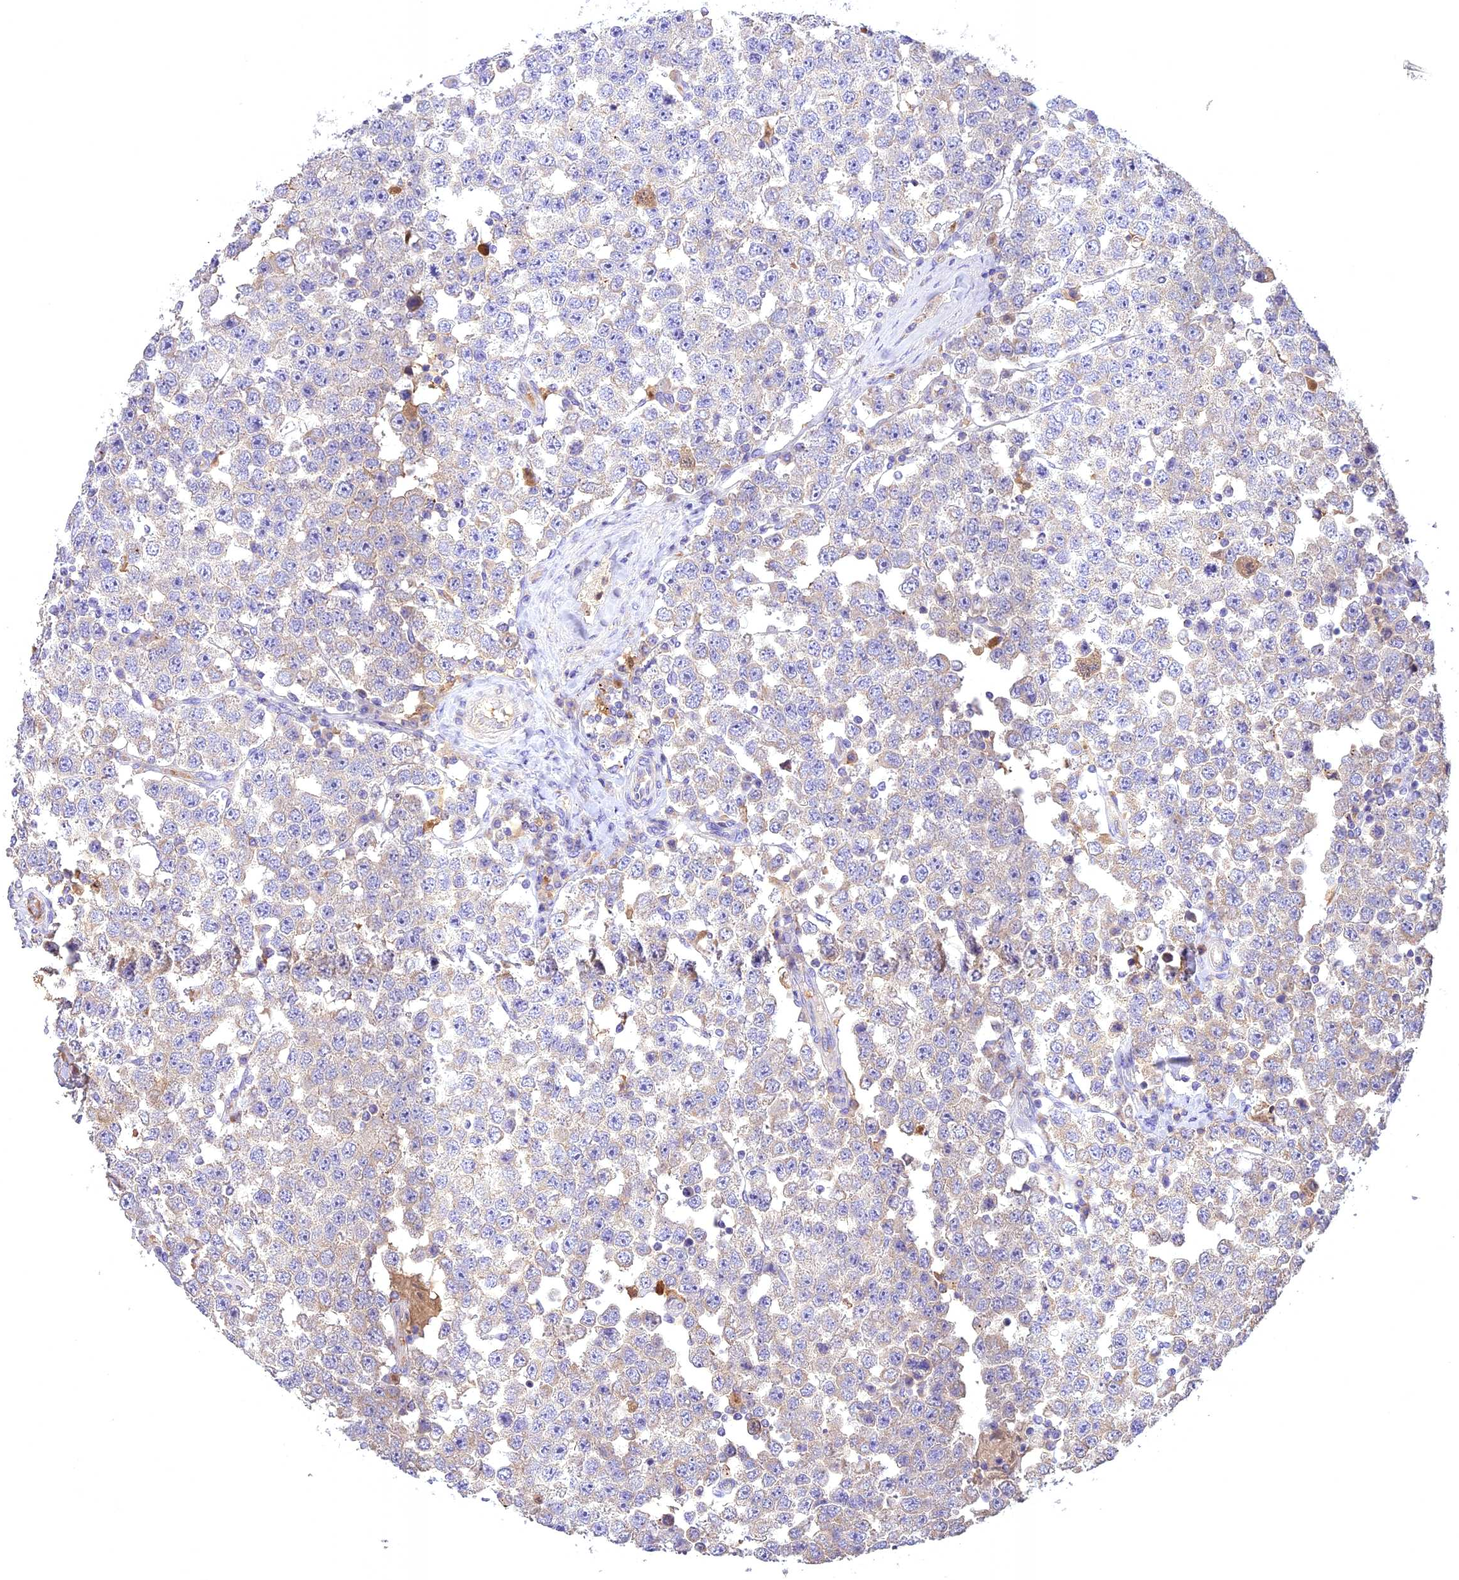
{"staining": {"intensity": "negative", "quantity": "none", "location": "none"}, "tissue": "testis cancer", "cell_type": "Tumor cells", "image_type": "cancer", "snomed": [{"axis": "morphology", "description": "Seminoma, NOS"}, {"axis": "topography", "description": "Testis"}], "caption": "The immunohistochemistry (IHC) histopathology image has no significant positivity in tumor cells of seminoma (testis) tissue. The staining is performed using DAB brown chromogen with nuclei counter-stained in using hematoxylin.", "gene": "NUDT8", "patient": {"sex": "male", "age": 28}}